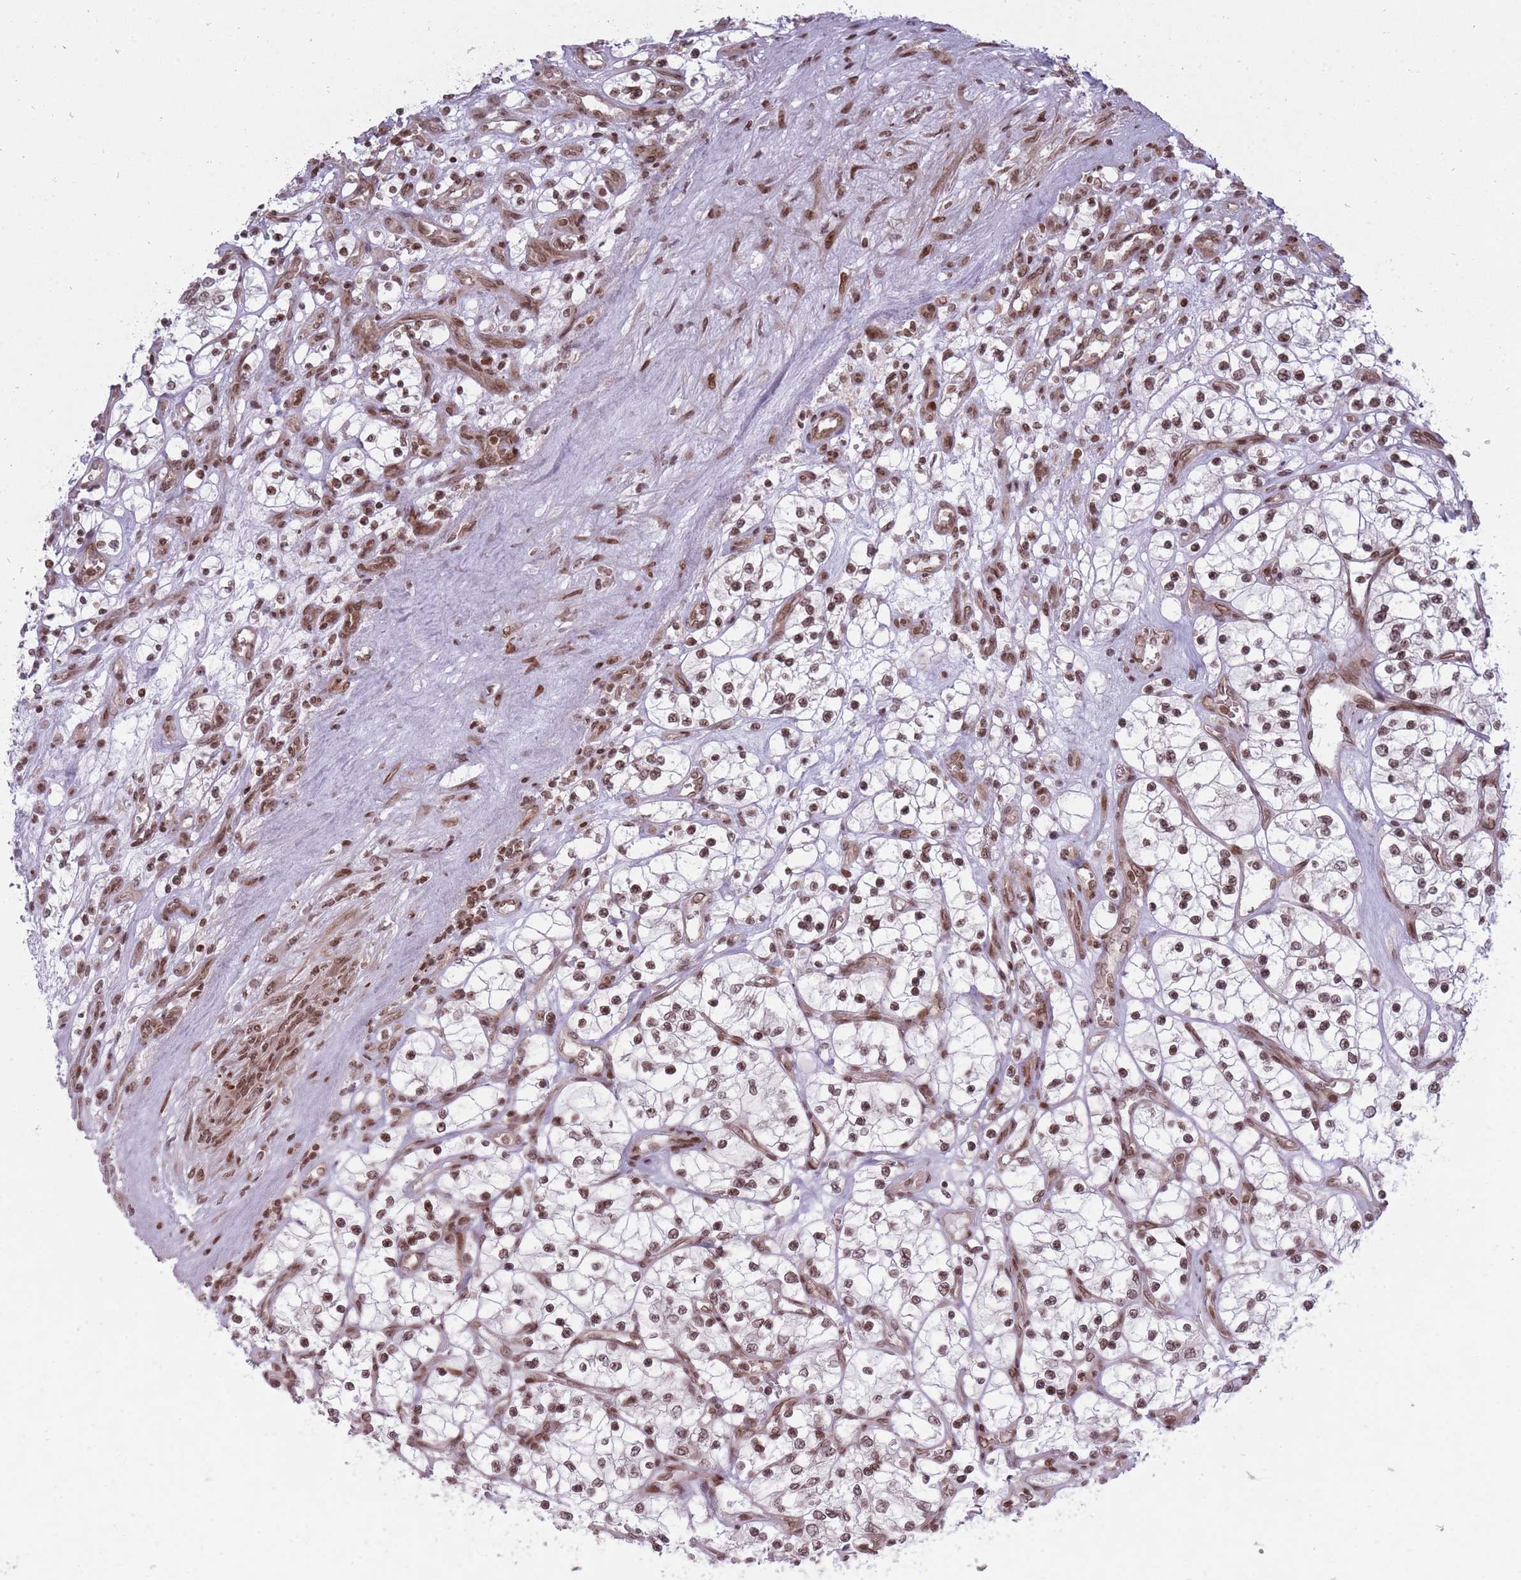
{"staining": {"intensity": "moderate", "quantity": ">75%", "location": "nuclear"}, "tissue": "renal cancer", "cell_type": "Tumor cells", "image_type": "cancer", "snomed": [{"axis": "morphology", "description": "Adenocarcinoma, NOS"}, {"axis": "topography", "description": "Kidney"}], "caption": "There is medium levels of moderate nuclear expression in tumor cells of renal cancer, as demonstrated by immunohistochemical staining (brown color).", "gene": "TMC6", "patient": {"sex": "female", "age": 69}}